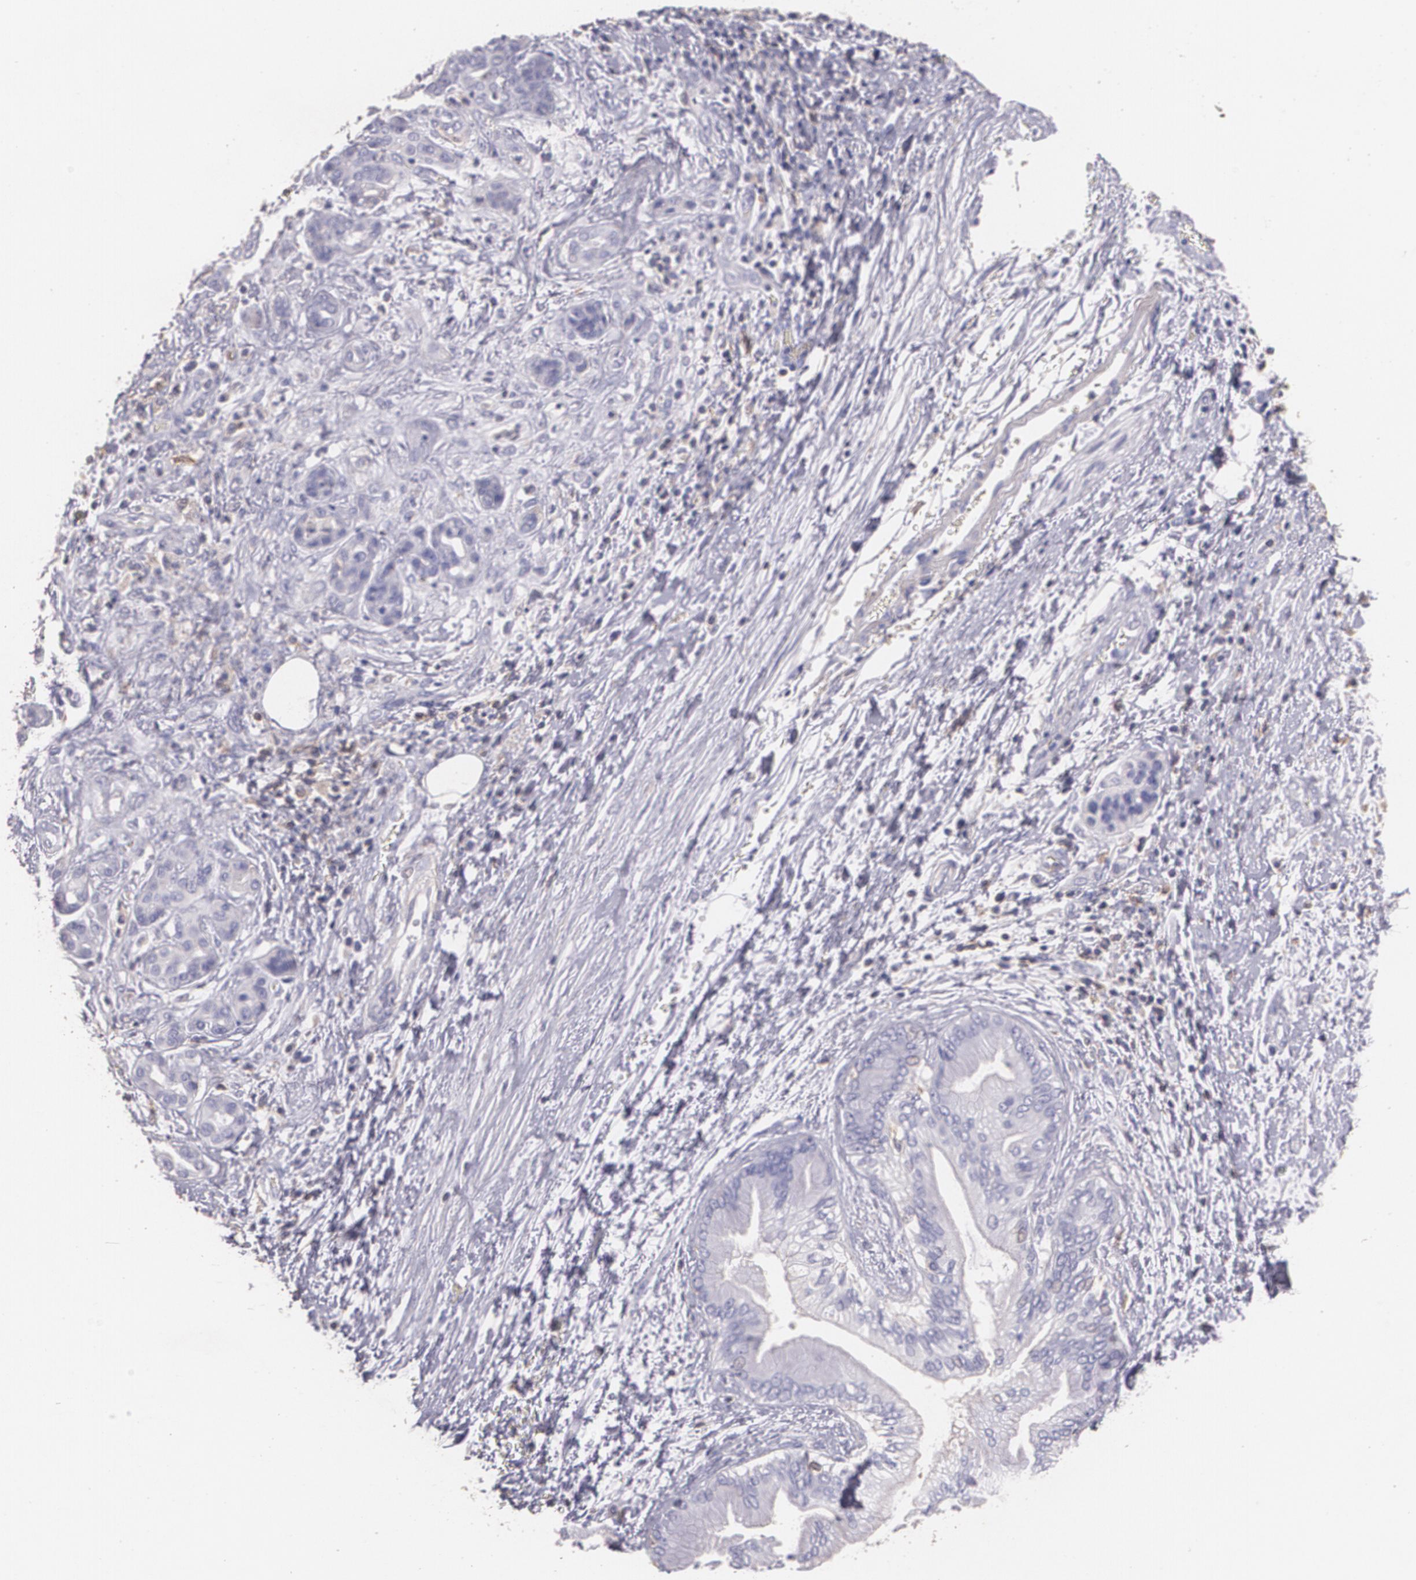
{"staining": {"intensity": "negative", "quantity": "none", "location": "none"}, "tissue": "pancreatic cancer", "cell_type": "Tumor cells", "image_type": "cancer", "snomed": [{"axis": "morphology", "description": "Adenocarcinoma, NOS"}, {"axis": "topography", "description": "Pancreas"}], "caption": "Image shows no significant protein expression in tumor cells of pancreatic cancer.", "gene": "TGFBR1", "patient": {"sex": "female", "age": 70}}